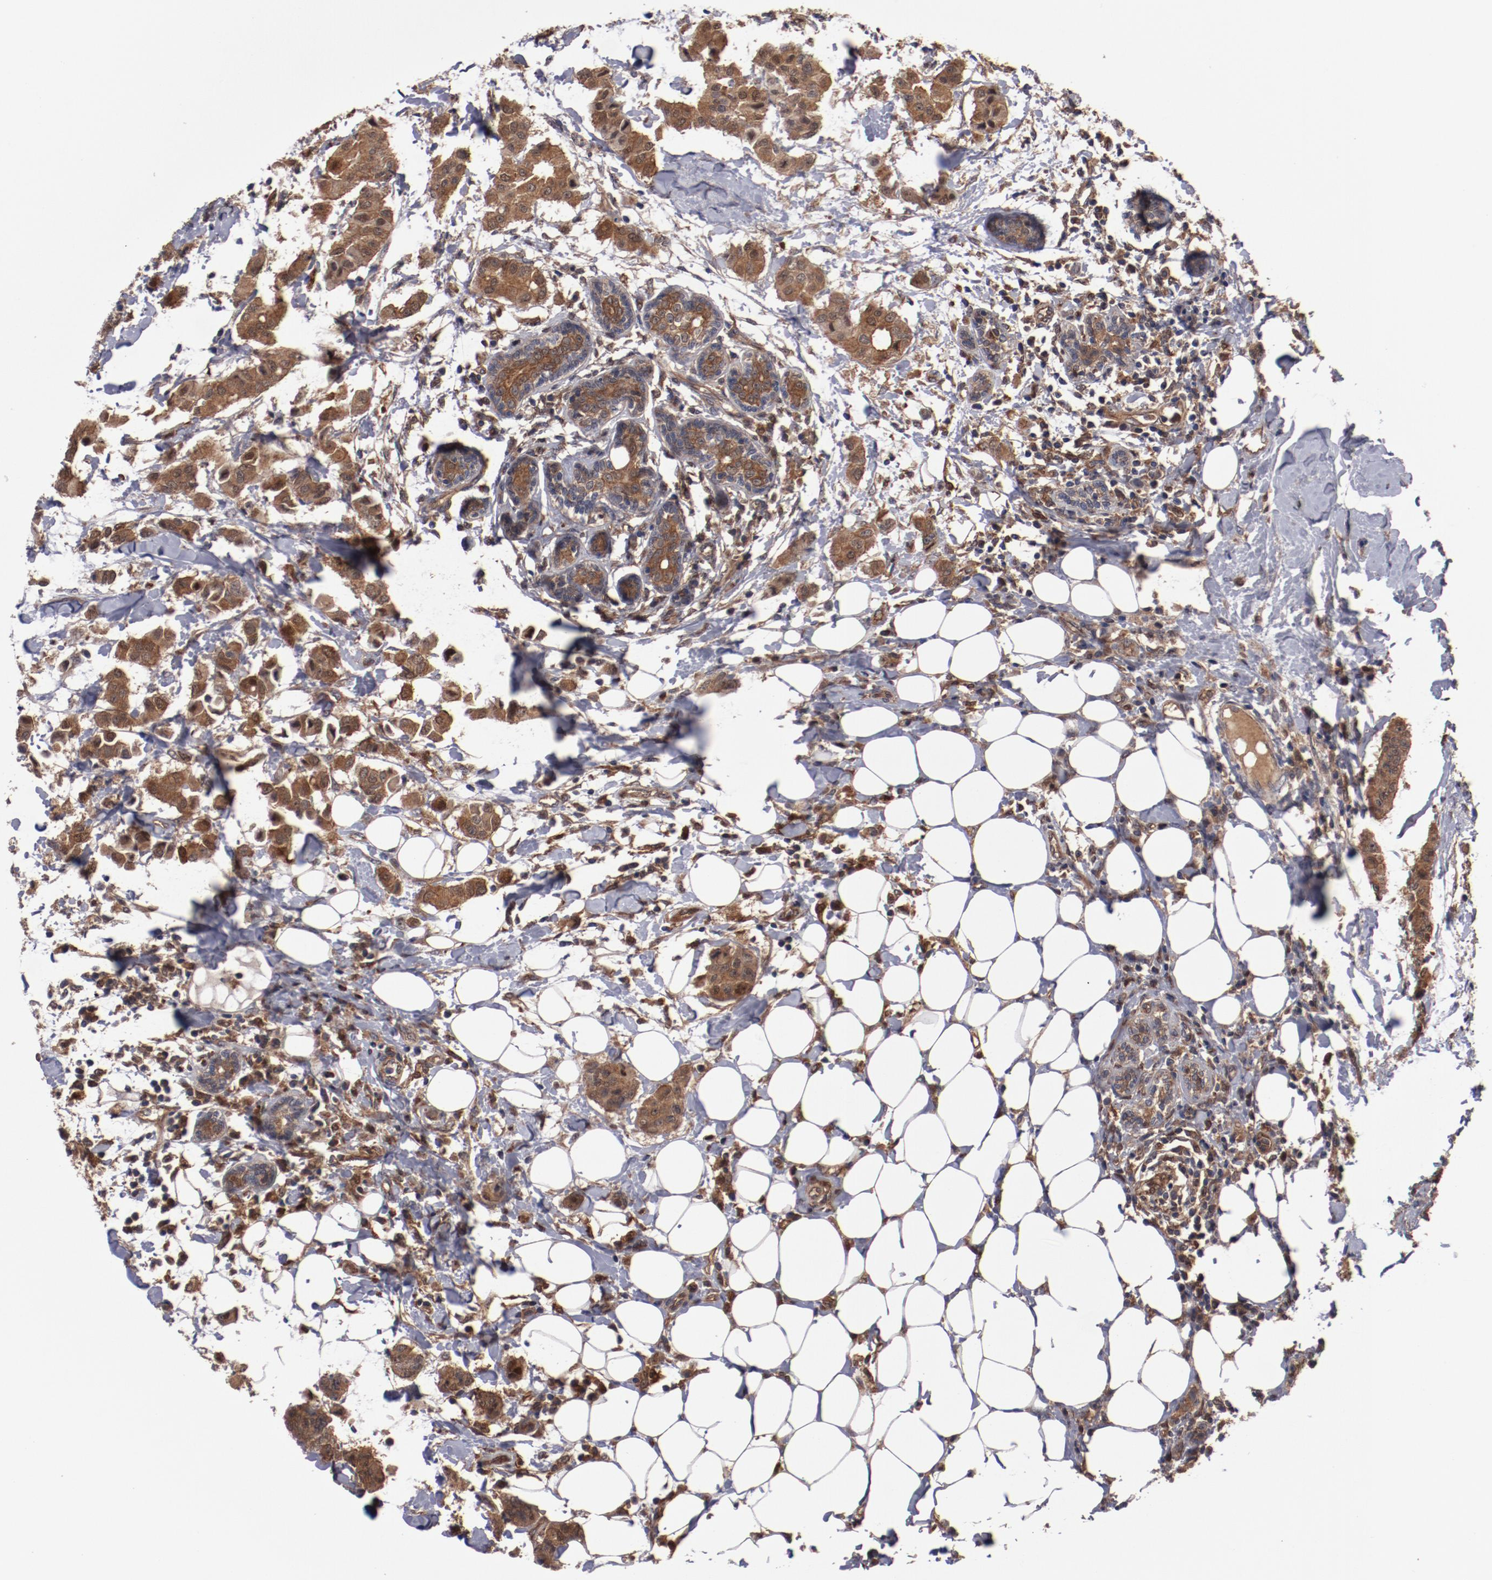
{"staining": {"intensity": "moderate", "quantity": ">75%", "location": "cytoplasmic/membranous"}, "tissue": "breast cancer", "cell_type": "Tumor cells", "image_type": "cancer", "snomed": [{"axis": "morphology", "description": "Duct carcinoma"}, {"axis": "topography", "description": "Breast"}], "caption": "This micrograph exhibits immunohistochemistry staining of intraductal carcinoma (breast), with medium moderate cytoplasmic/membranous positivity in about >75% of tumor cells.", "gene": "DNAAF2", "patient": {"sex": "female", "age": 40}}